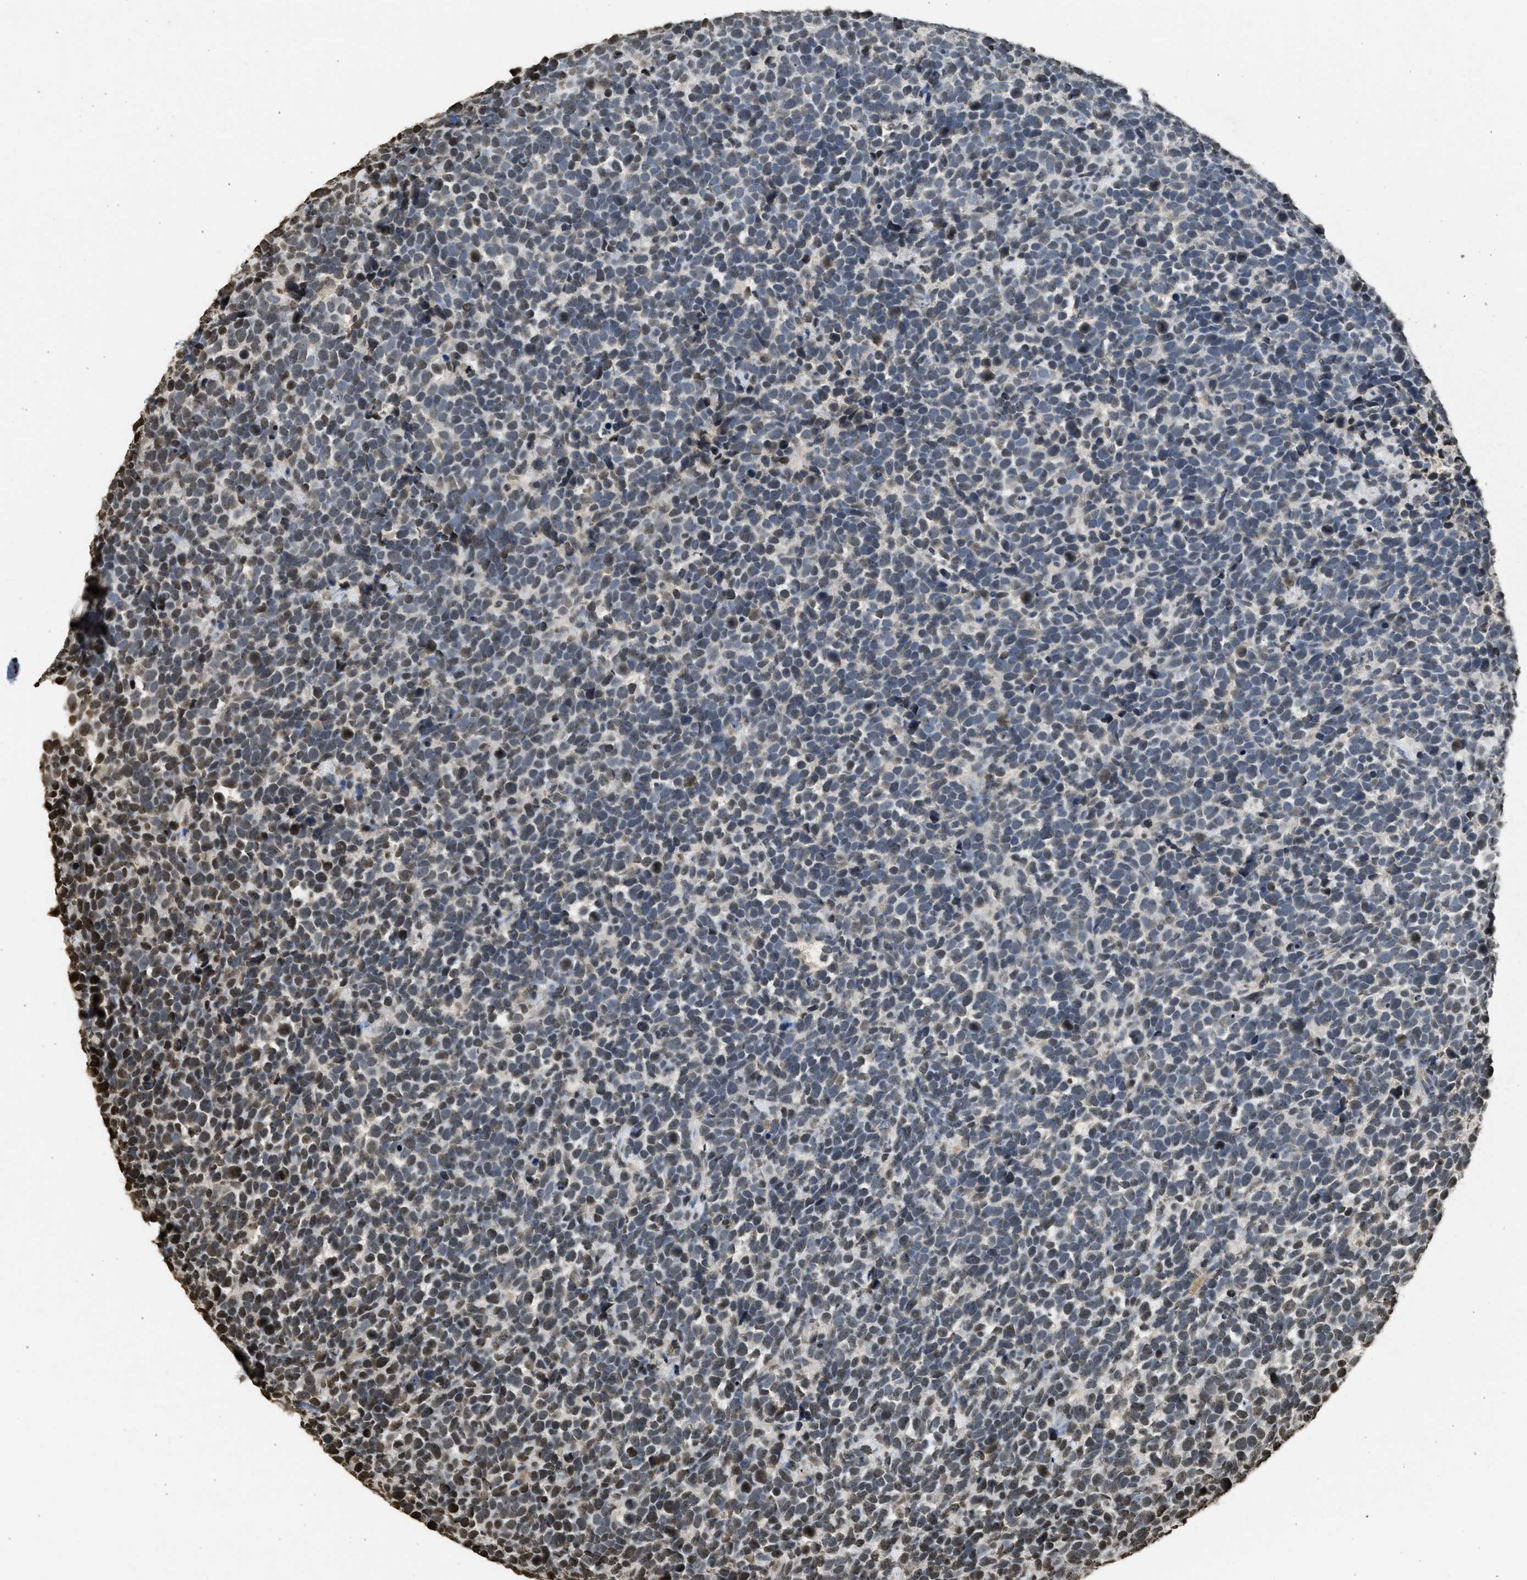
{"staining": {"intensity": "moderate", "quantity": "<25%", "location": "nuclear"}, "tissue": "urothelial cancer", "cell_type": "Tumor cells", "image_type": "cancer", "snomed": [{"axis": "morphology", "description": "Urothelial carcinoma, High grade"}, {"axis": "topography", "description": "Urinary bladder"}], "caption": "Immunohistochemistry of human urothelial cancer shows low levels of moderate nuclear staining in approximately <25% of tumor cells.", "gene": "RRAGC", "patient": {"sex": "female", "age": 82}}